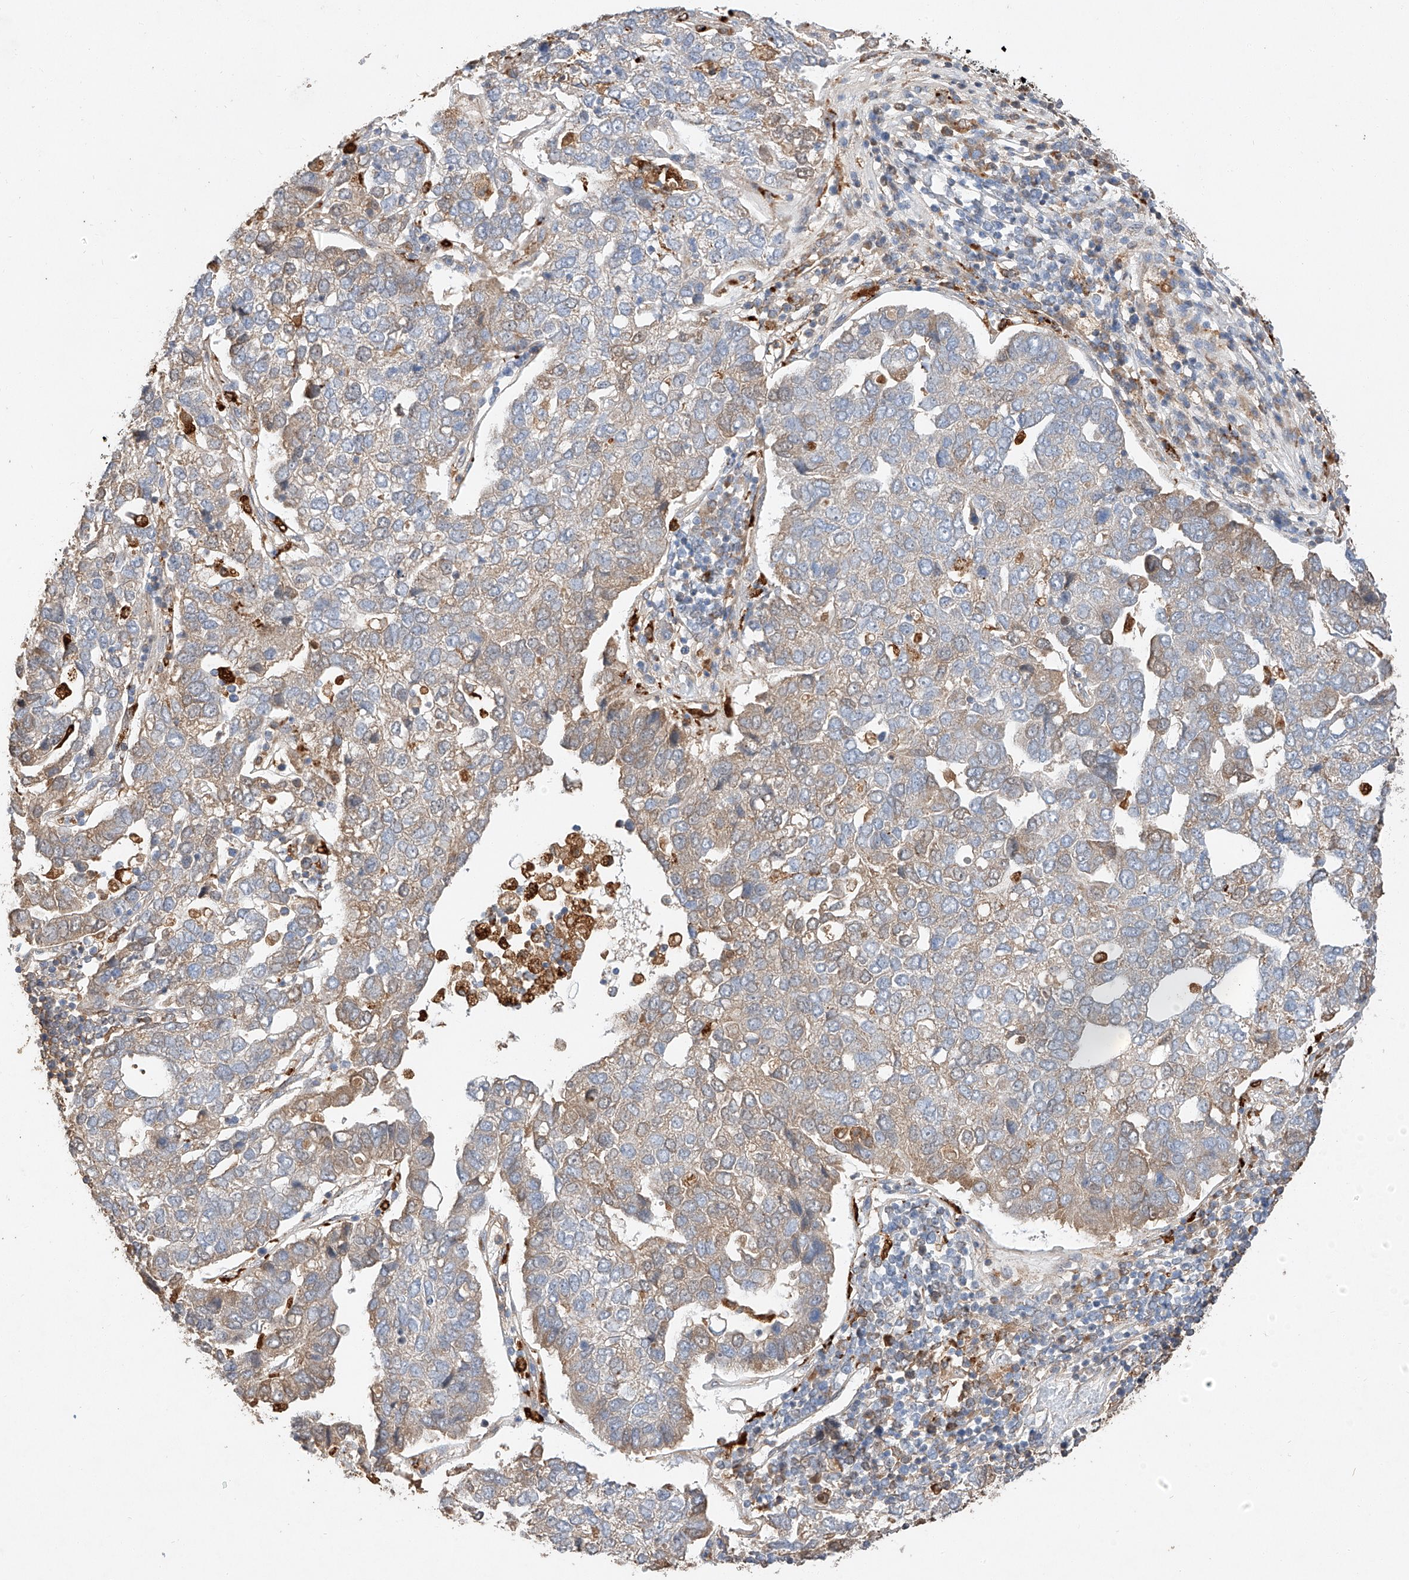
{"staining": {"intensity": "weak", "quantity": "<25%", "location": "cytoplasmic/membranous"}, "tissue": "pancreatic cancer", "cell_type": "Tumor cells", "image_type": "cancer", "snomed": [{"axis": "morphology", "description": "Adenocarcinoma, NOS"}, {"axis": "topography", "description": "Pancreas"}], "caption": "A histopathology image of human pancreatic cancer is negative for staining in tumor cells.", "gene": "SUSD6", "patient": {"sex": "female", "age": 61}}